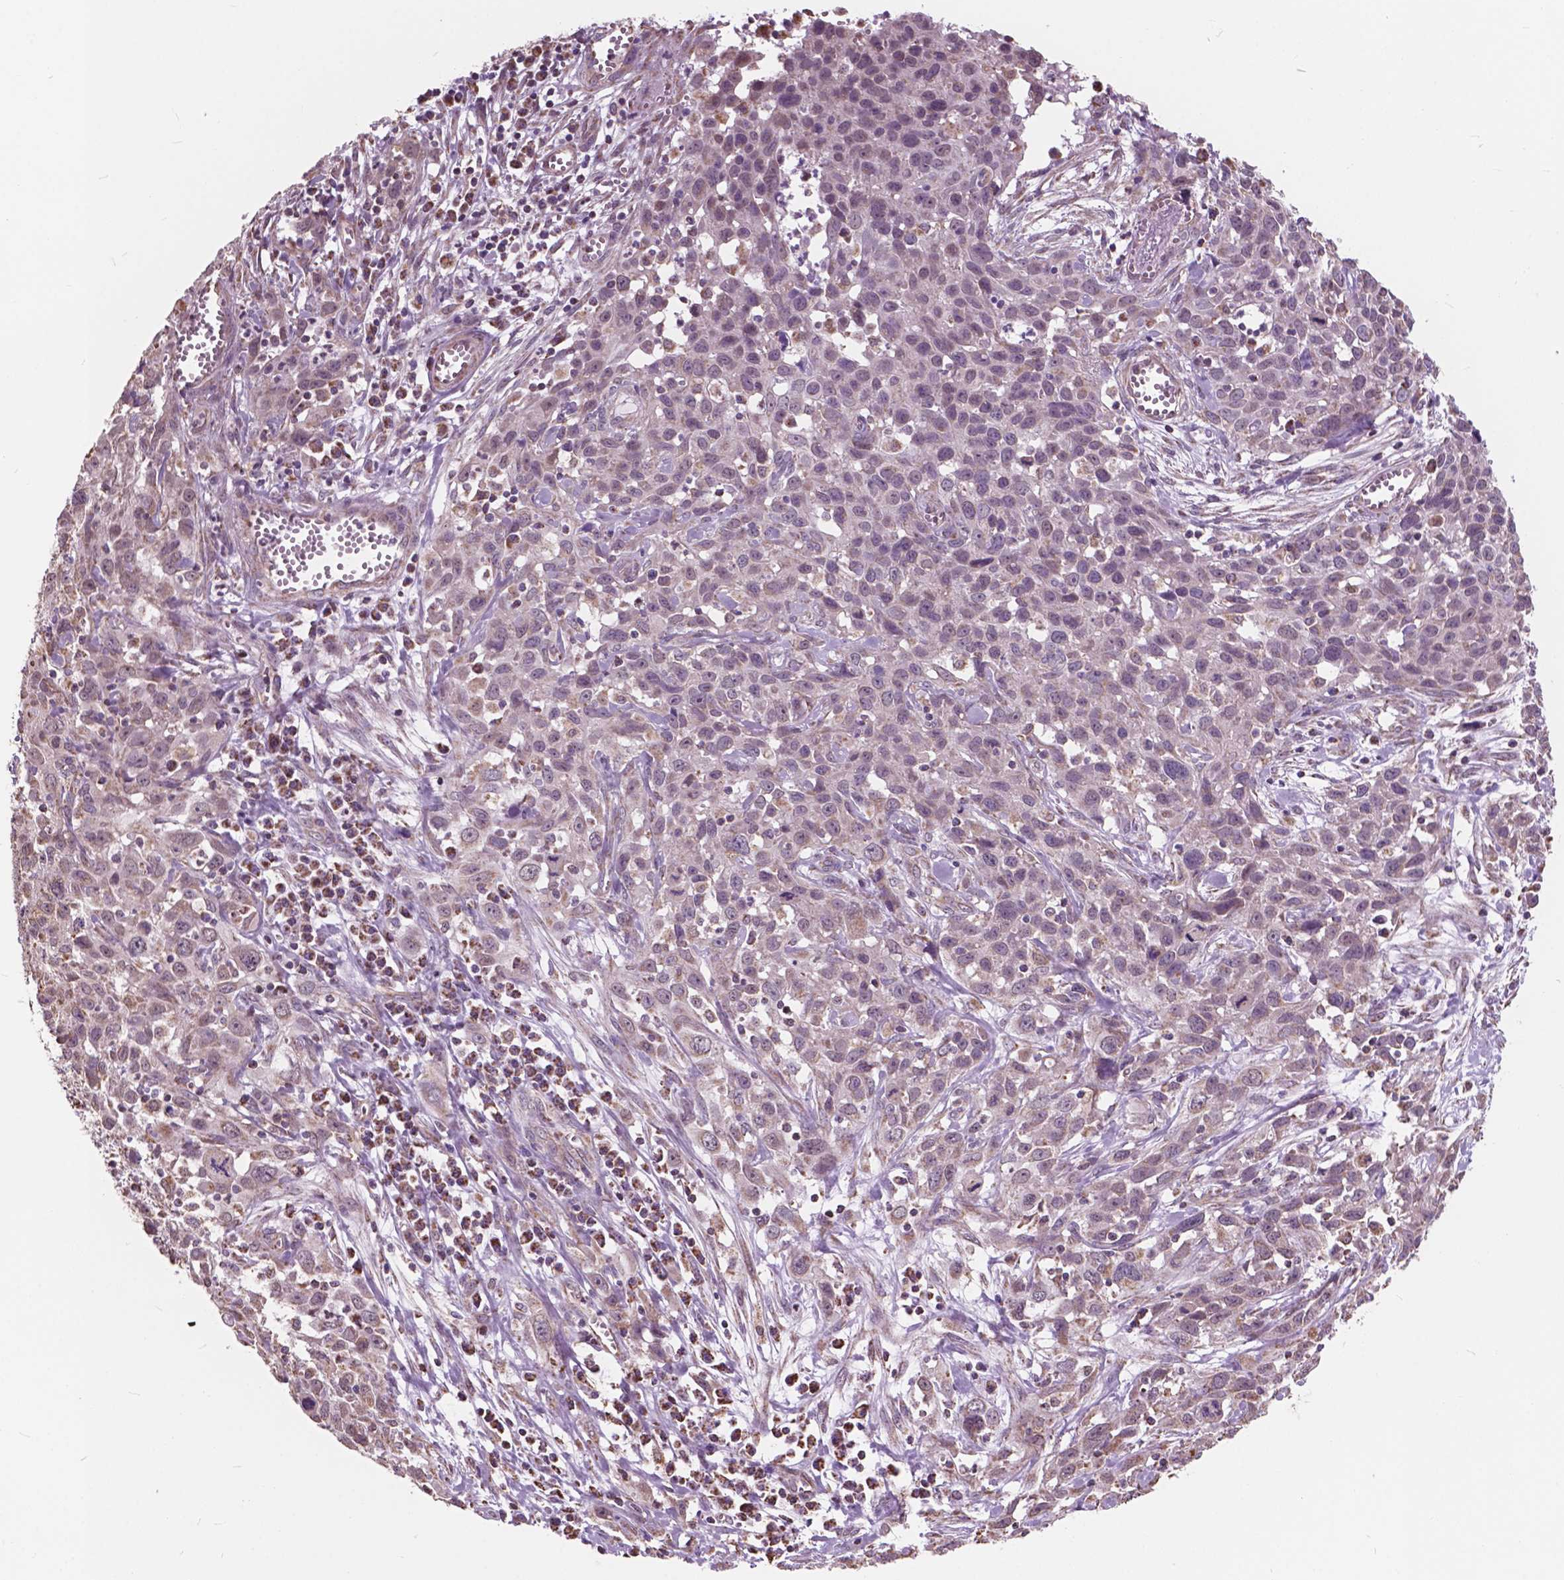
{"staining": {"intensity": "weak", "quantity": "<25%", "location": "cytoplasmic/membranous,nuclear"}, "tissue": "cervical cancer", "cell_type": "Tumor cells", "image_type": "cancer", "snomed": [{"axis": "morphology", "description": "Squamous cell carcinoma, NOS"}, {"axis": "topography", "description": "Cervix"}], "caption": "High magnification brightfield microscopy of cervical squamous cell carcinoma stained with DAB (3,3'-diaminobenzidine) (brown) and counterstained with hematoxylin (blue): tumor cells show no significant positivity.", "gene": "SCOC", "patient": {"sex": "female", "age": 38}}